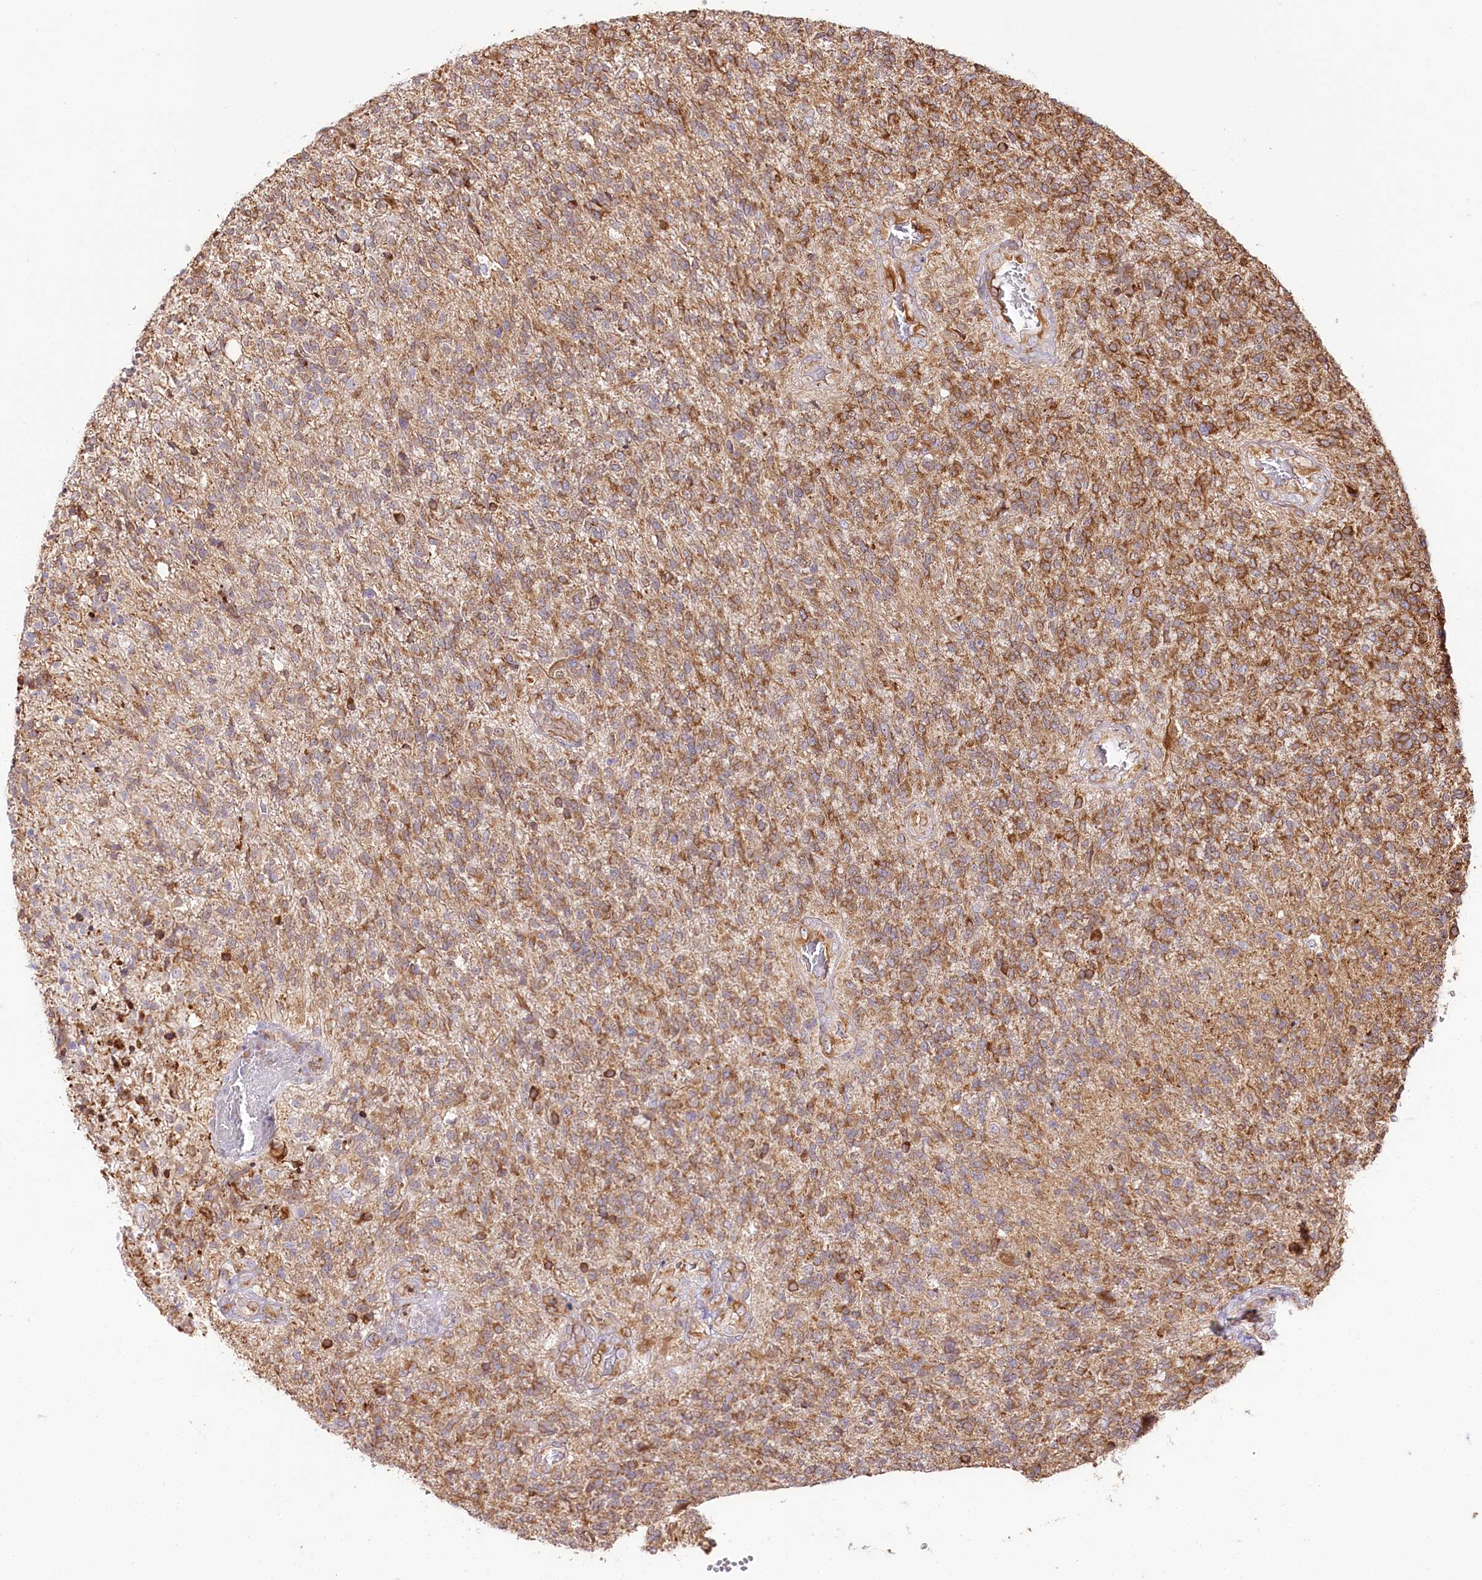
{"staining": {"intensity": "moderate", "quantity": "25%-75%", "location": "cytoplasmic/membranous"}, "tissue": "glioma", "cell_type": "Tumor cells", "image_type": "cancer", "snomed": [{"axis": "morphology", "description": "Glioma, malignant, High grade"}, {"axis": "topography", "description": "Brain"}], "caption": "Immunohistochemistry (DAB (3,3'-diaminobenzidine)) staining of human high-grade glioma (malignant) demonstrates moderate cytoplasmic/membranous protein staining in about 25%-75% of tumor cells. Immunohistochemistry (ihc) stains the protein in brown and the nuclei are stained blue.", "gene": "CNPY2", "patient": {"sex": "male", "age": 56}}